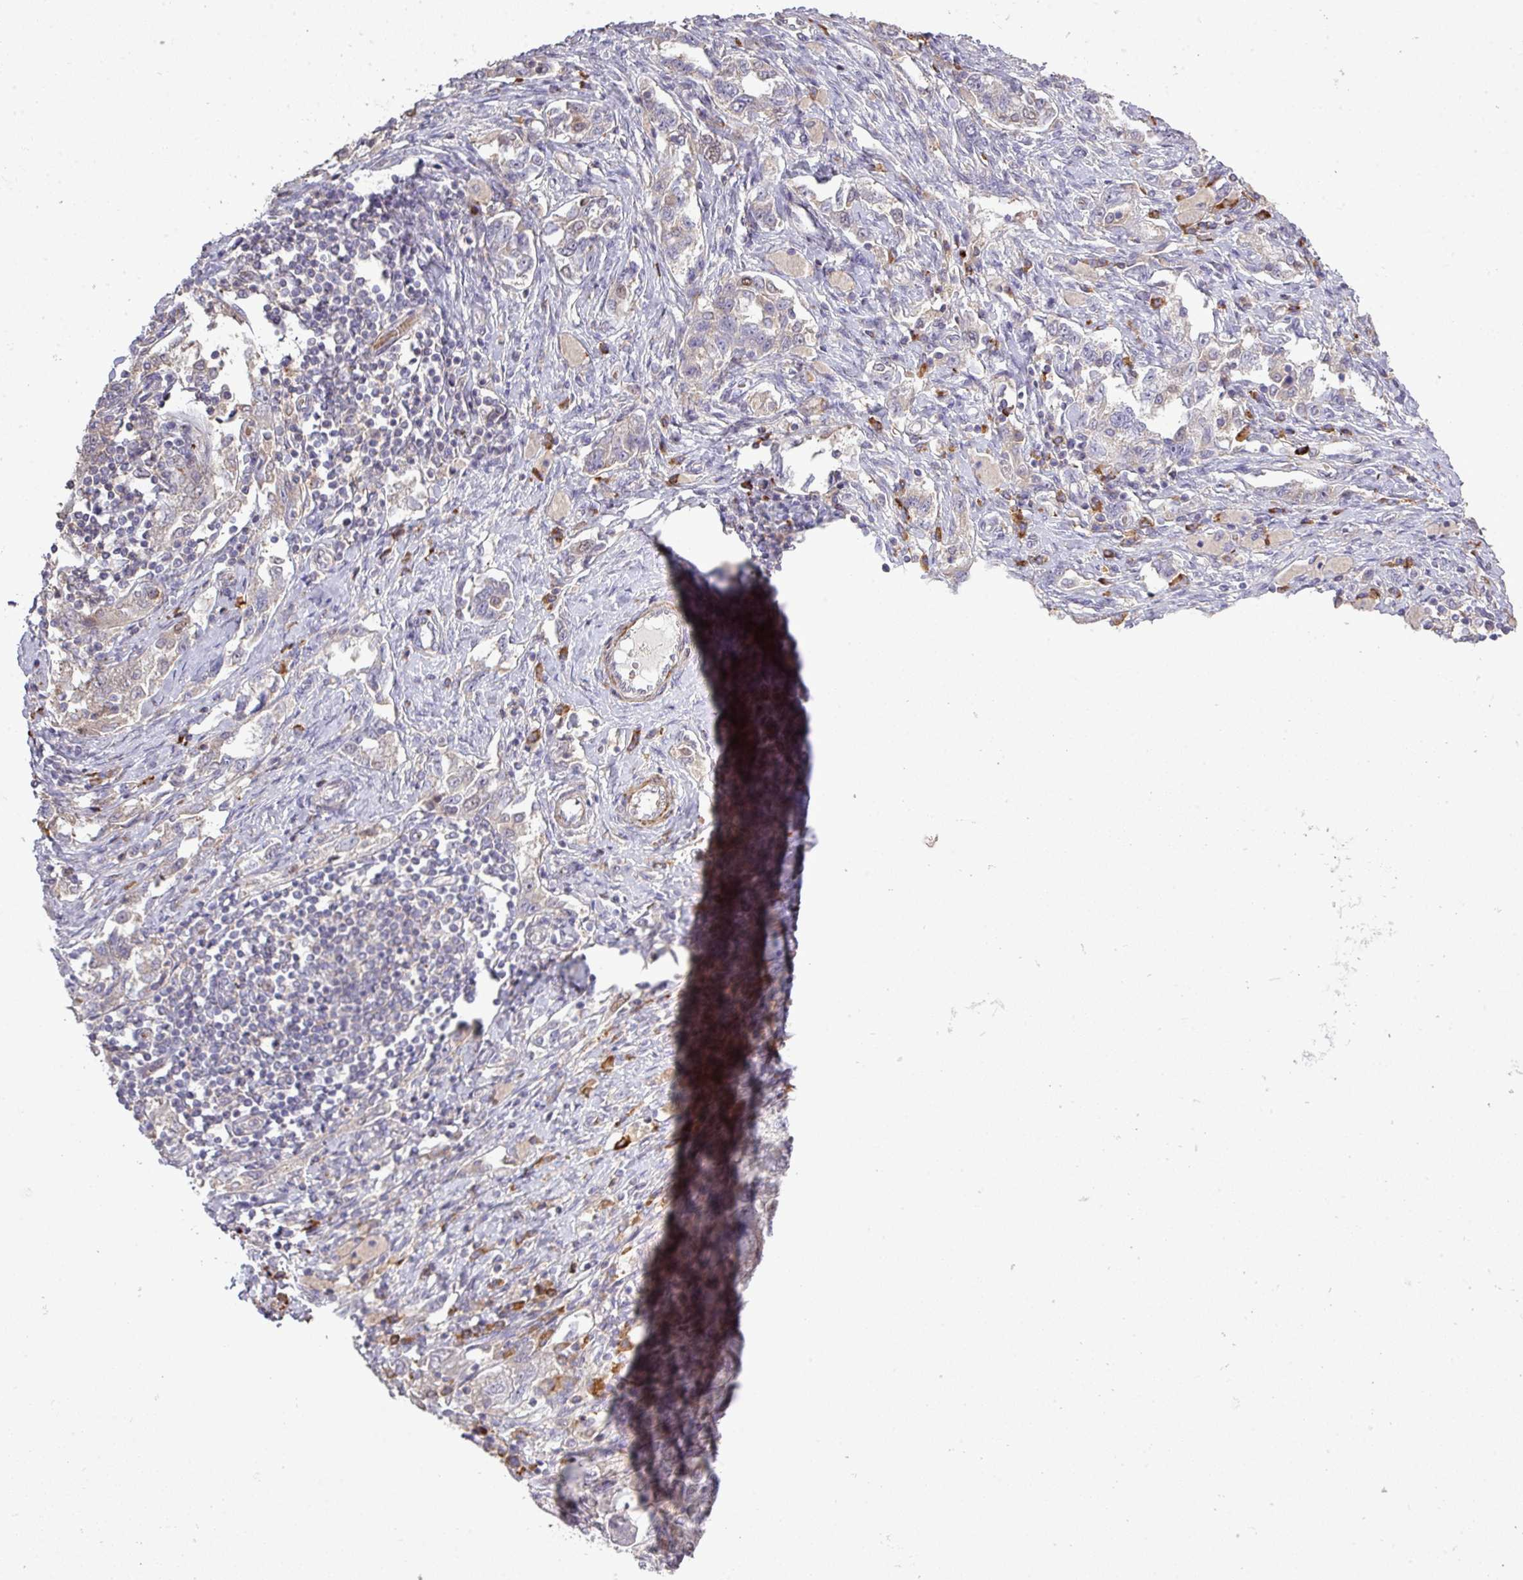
{"staining": {"intensity": "negative", "quantity": "none", "location": "none"}, "tissue": "ovarian cancer", "cell_type": "Tumor cells", "image_type": "cancer", "snomed": [{"axis": "morphology", "description": "Carcinoma, NOS"}, {"axis": "morphology", "description": "Cystadenocarcinoma, serous, NOS"}, {"axis": "topography", "description": "Ovary"}], "caption": "There is no significant staining in tumor cells of ovarian serous cystadenocarcinoma.", "gene": "TPRA1", "patient": {"sex": "female", "age": 69}}